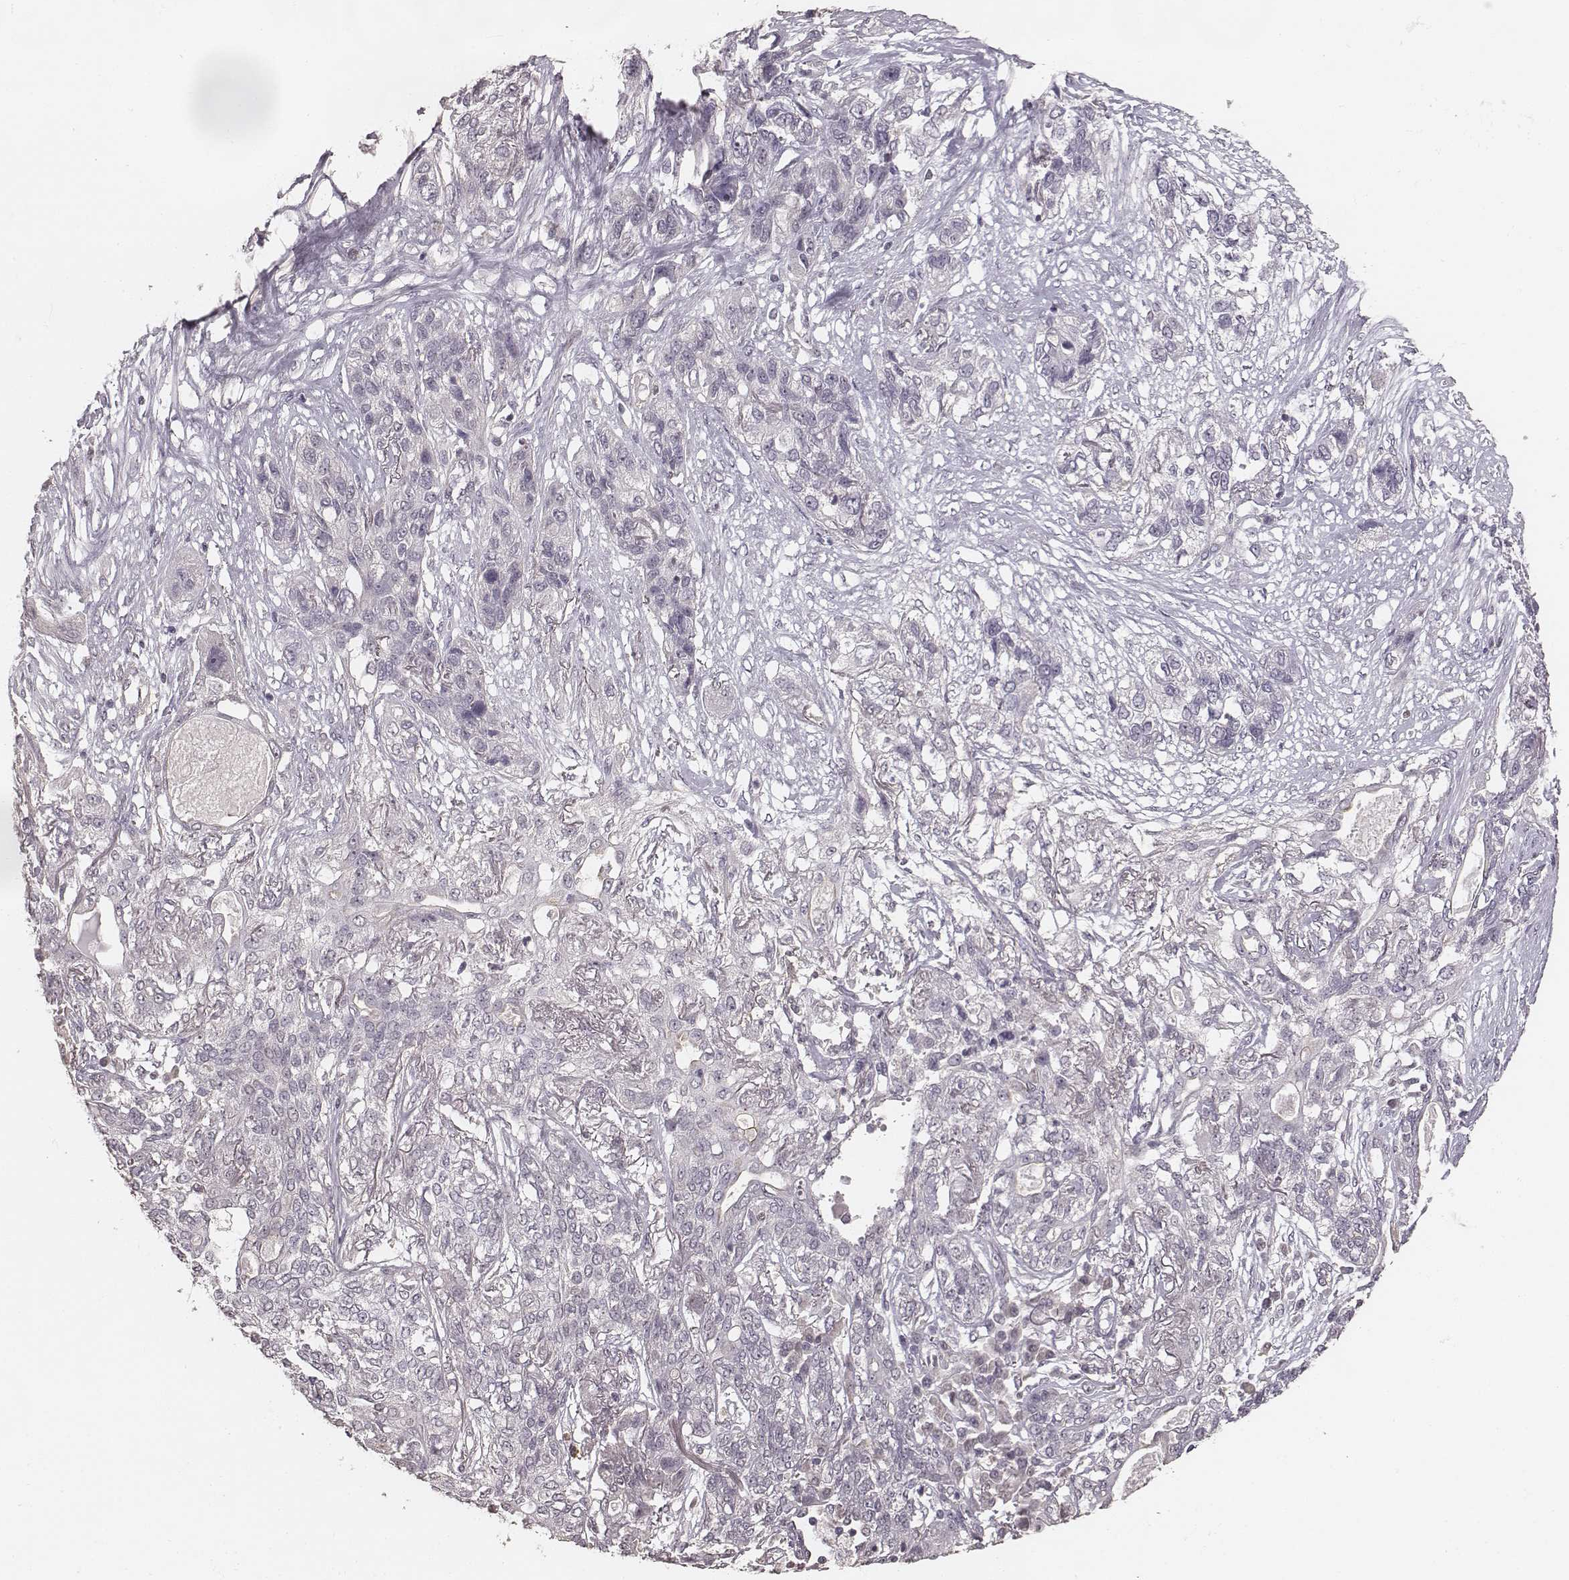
{"staining": {"intensity": "negative", "quantity": "none", "location": "none"}, "tissue": "lung cancer", "cell_type": "Tumor cells", "image_type": "cancer", "snomed": [{"axis": "morphology", "description": "Squamous cell carcinoma, NOS"}, {"axis": "topography", "description": "Lung"}], "caption": "High power microscopy histopathology image of an immunohistochemistry (IHC) micrograph of lung cancer (squamous cell carcinoma), revealing no significant positivity in tumor cells.", "gene": "LY6K", "patient": {"sex": "female", "age": 70}}